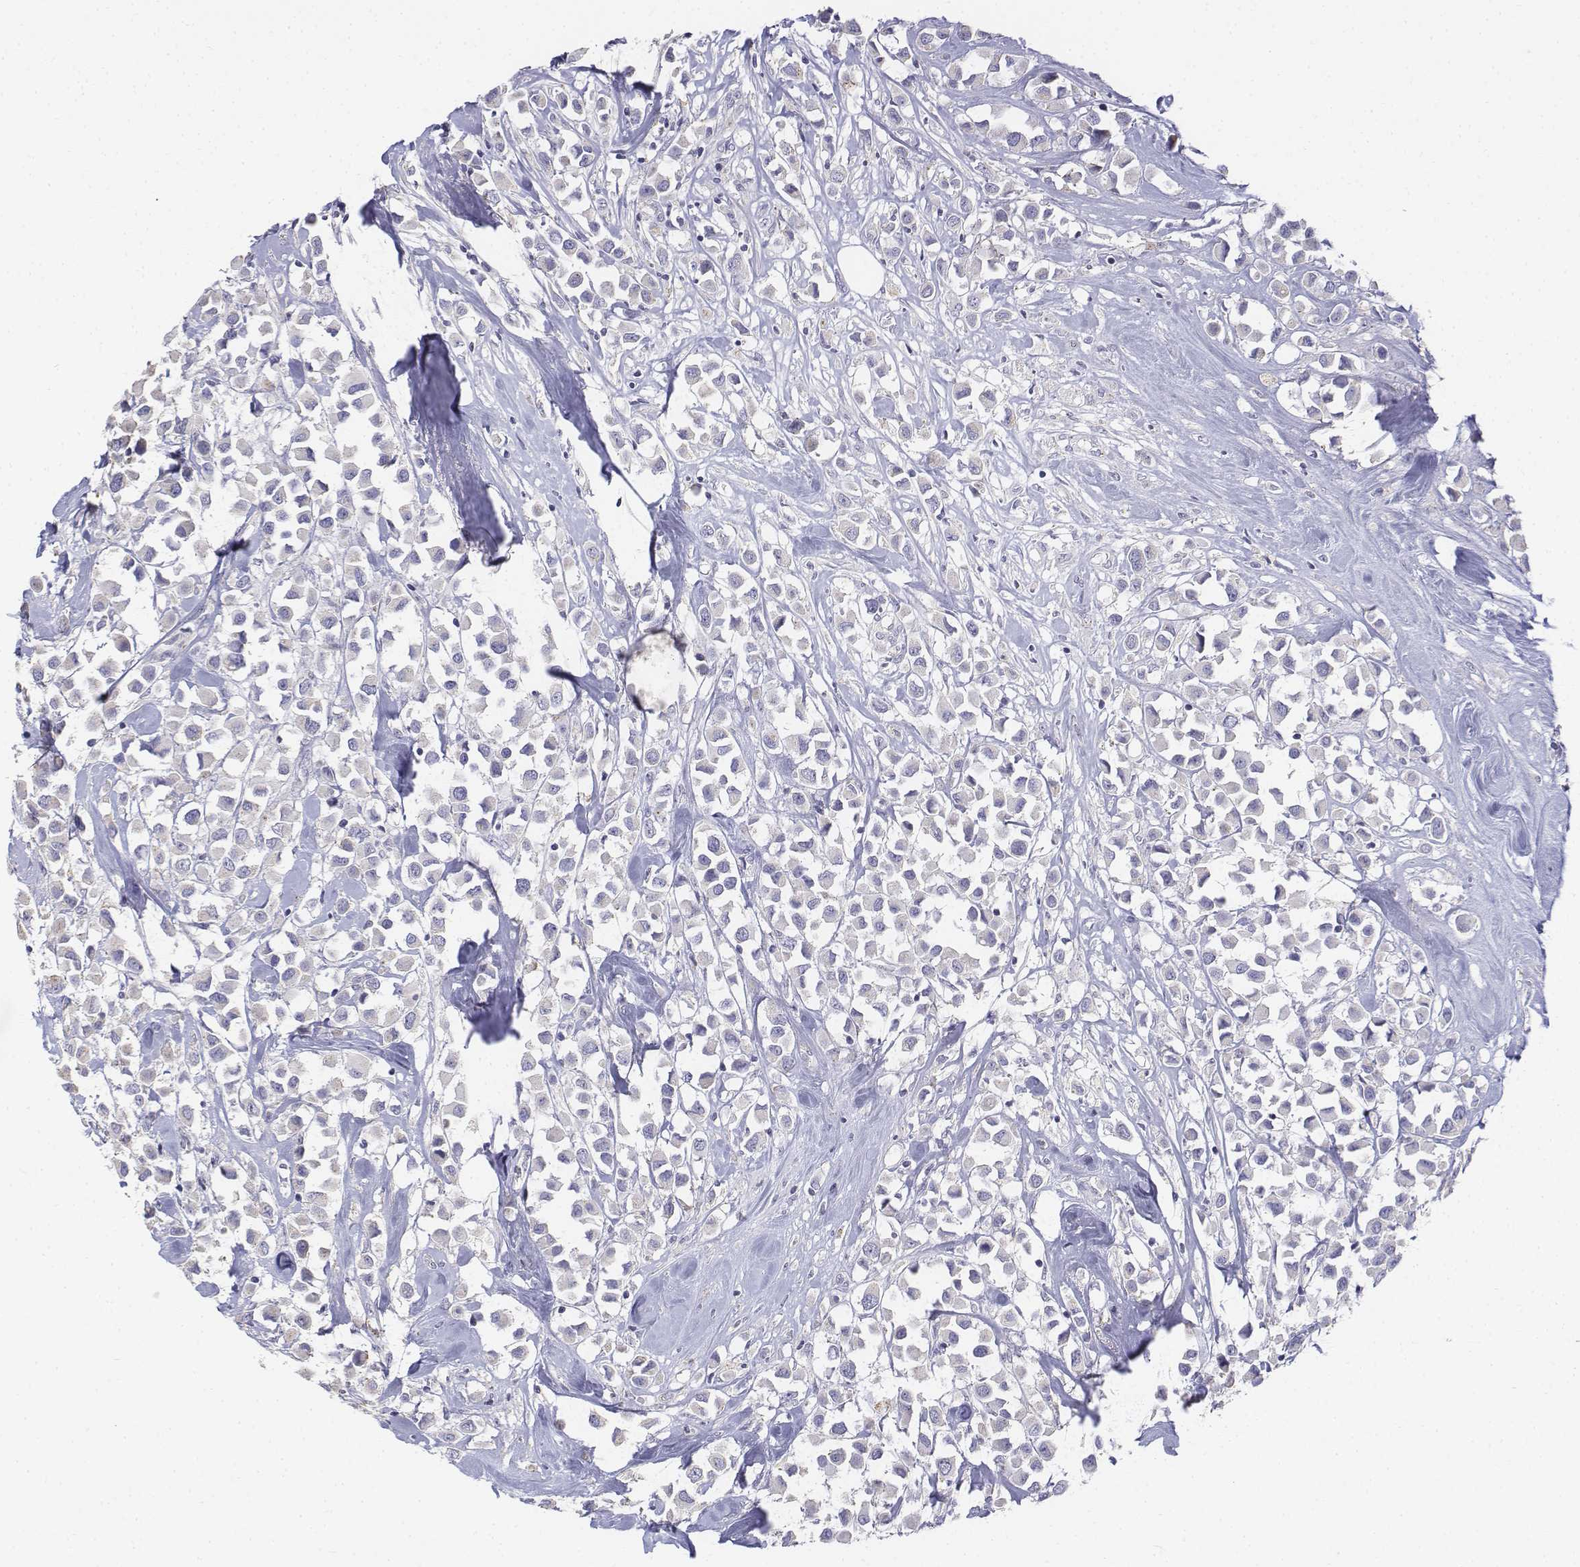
{"staining": {"intensity": "negative", "quantity": "none", "location": "none"}, "tissue": "breast cancer", "cell_type": "Tumor cells", "image_type": "cancer", "snomed": [{"axis": "morphology", "description": "Duct carcinoma"}, {"axis": "topography", "description": "Breast"}], "caption": "Breast cancer (invasive ductal carcinoma) was stained to show a protein in brown. There is no significant expression in tumor cells. (DAB immunohistochemistry with hematoxylin counter stain).", "gene": "LGSN", "patient": {"sex": "female", "age": 61}}